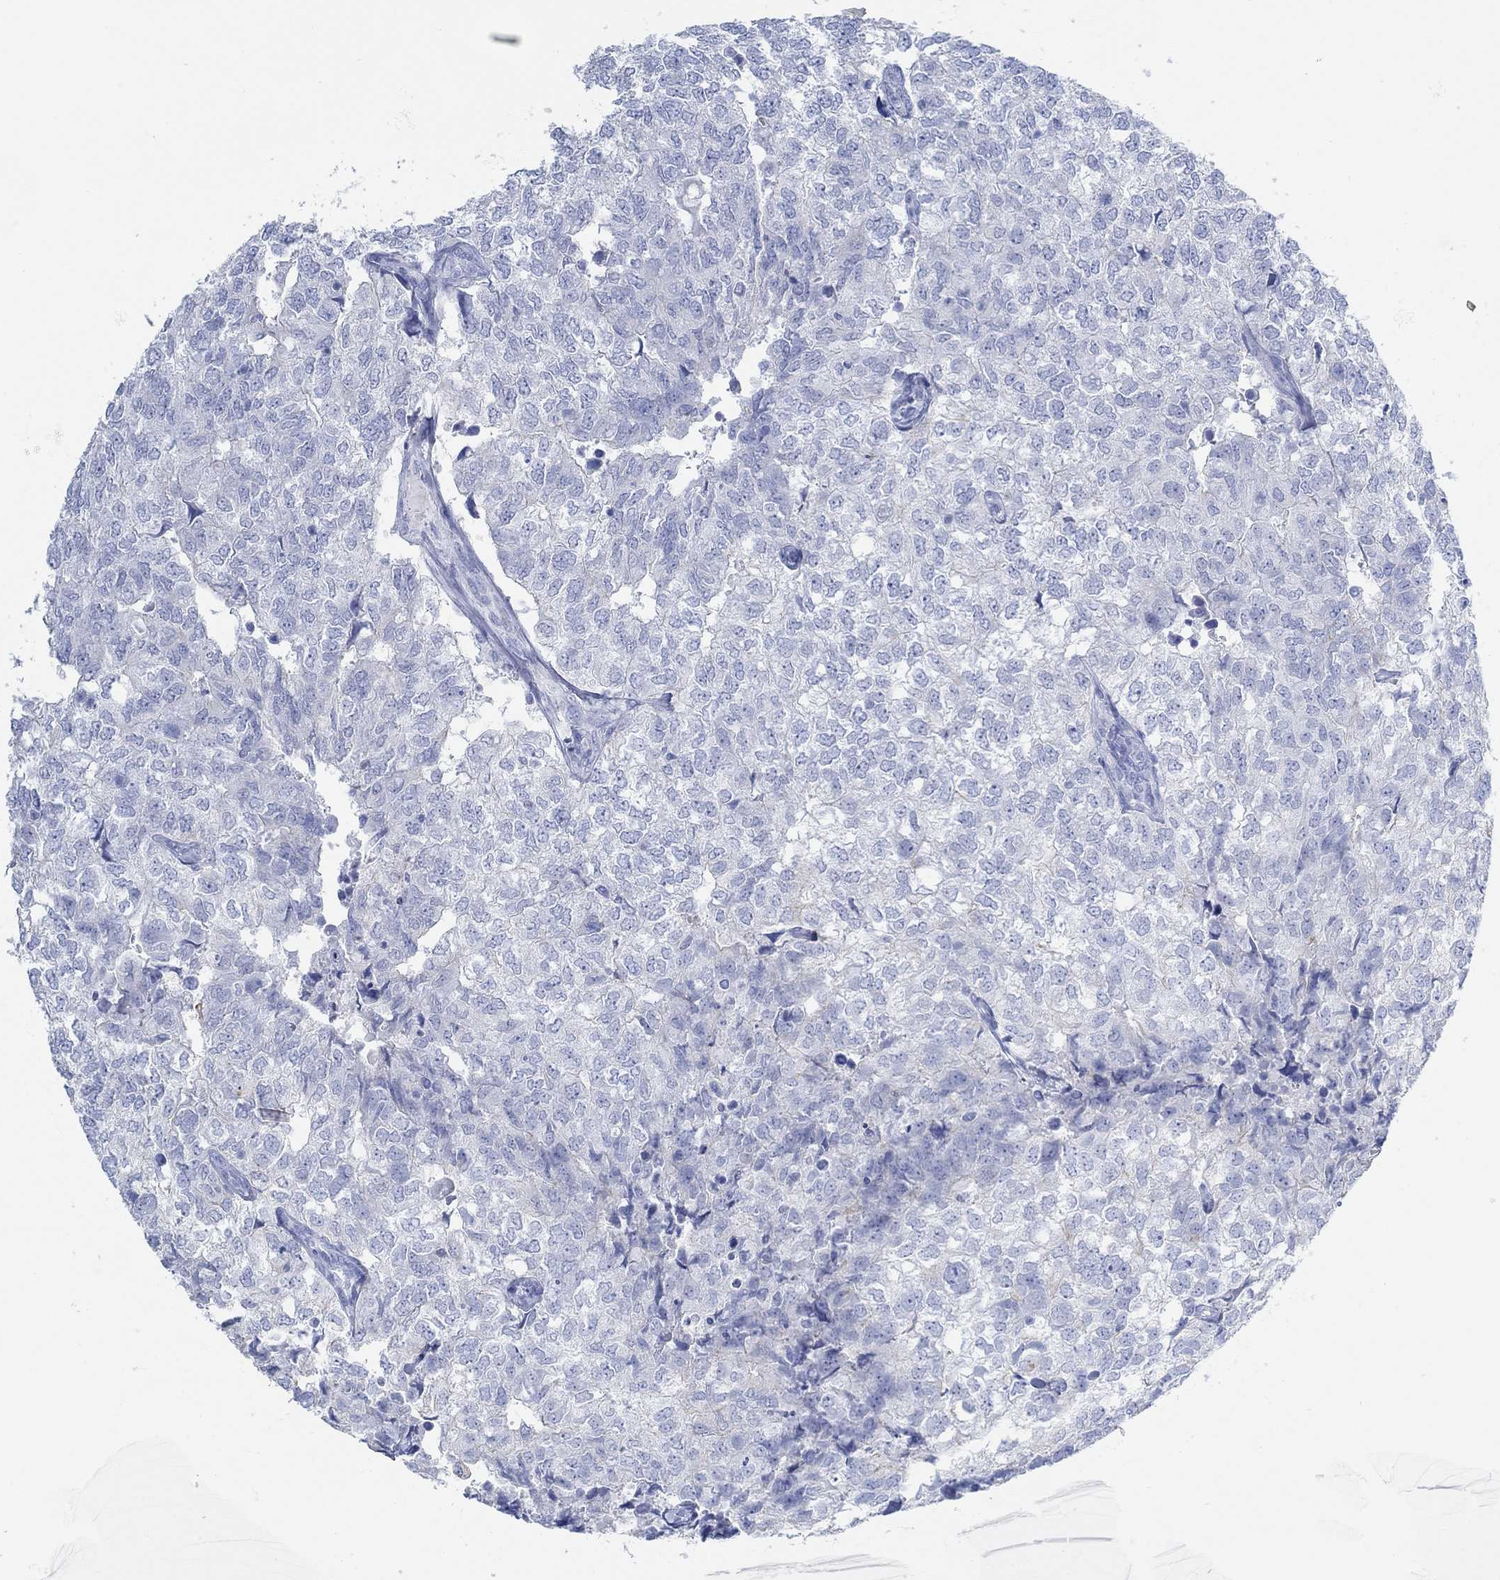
{"staining": {"intensity": "negative", "quantity": "none", "location": "none"}, "tissue": "breast cancer", "cell_type": "Tumor cells", "image_type": "cancer", "snomed": [{"axis": "morphology", "description": "Duct carcinoma"}, {"axis": "topography", "description": "Breast"}], "caption": "DAB (3,3'-diaminobenzidine) immunohistochemical staining of human breast cancer (invasive ductal carcinoma) exhibits no significant positivity in tumor cells. Brightfield microscopy of immunohistochemistry (IHC) stained with DAB (3,3'-diaminobenzidine) (brown) and hematoxylin (blue), captured at high magnification.", "gene": "AK8", "patient": {"sex": "female", "age": 30}}